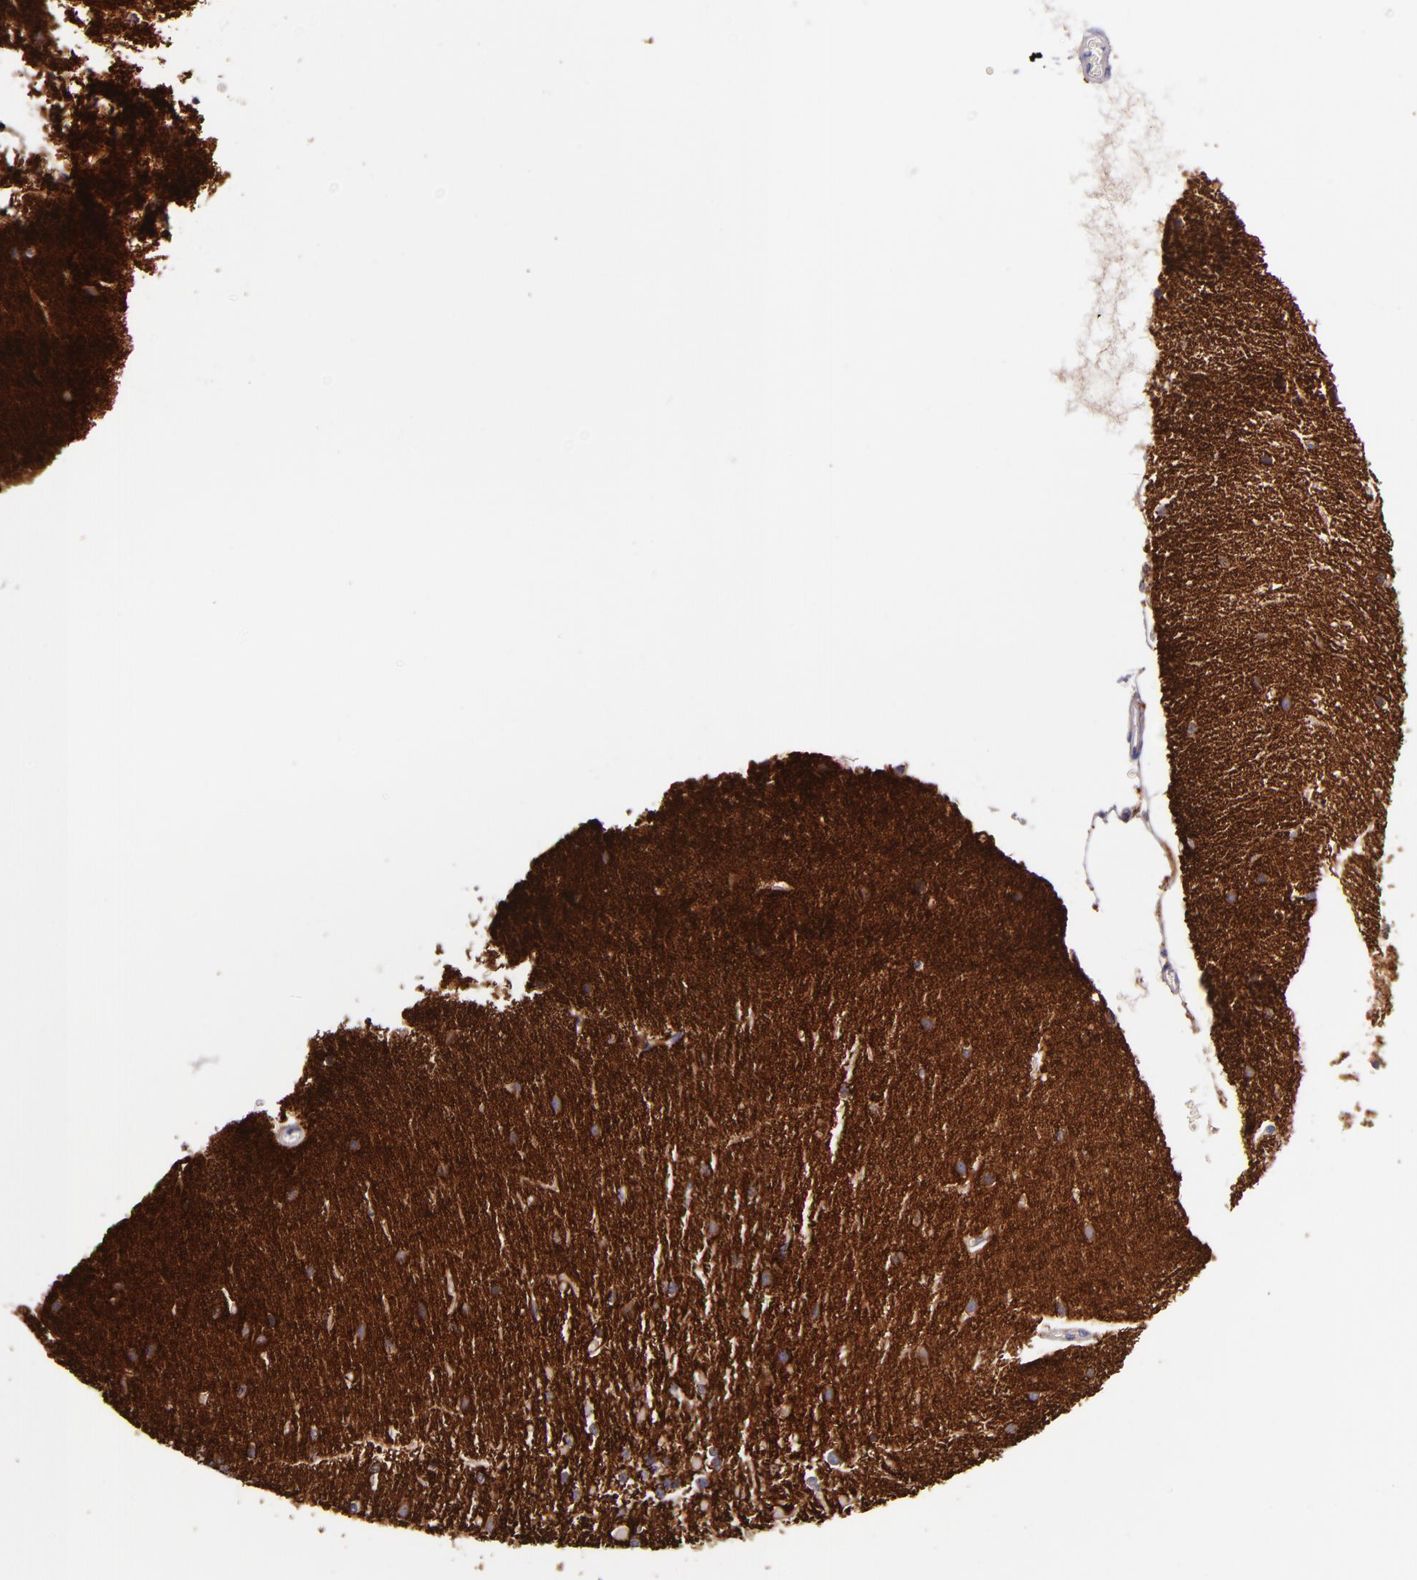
{"staining": {"intensity": "moderate", "quantity": "25%-75%", "location": "cytoplasmic/membranous"}, "tissue": "cerebellum", "cell_type": "Cells in granular layer", "image_type": "normal", "snomed": [{"axis": "morphology", "description": "Normal tissue, NOS"}, {"axis": "topography", "description": "Cerebellum"}], "caption": "Cerebellum stained with DAB (3,3'-diaminobenzidine) immunohistochemistry exhibits medium levels of moderate cytoplasmic/membranous staining in approximately 25%-75% of cells in granular layer.", "gene": "C5AR1", "patient": {"sex": "female", "age": 54}}